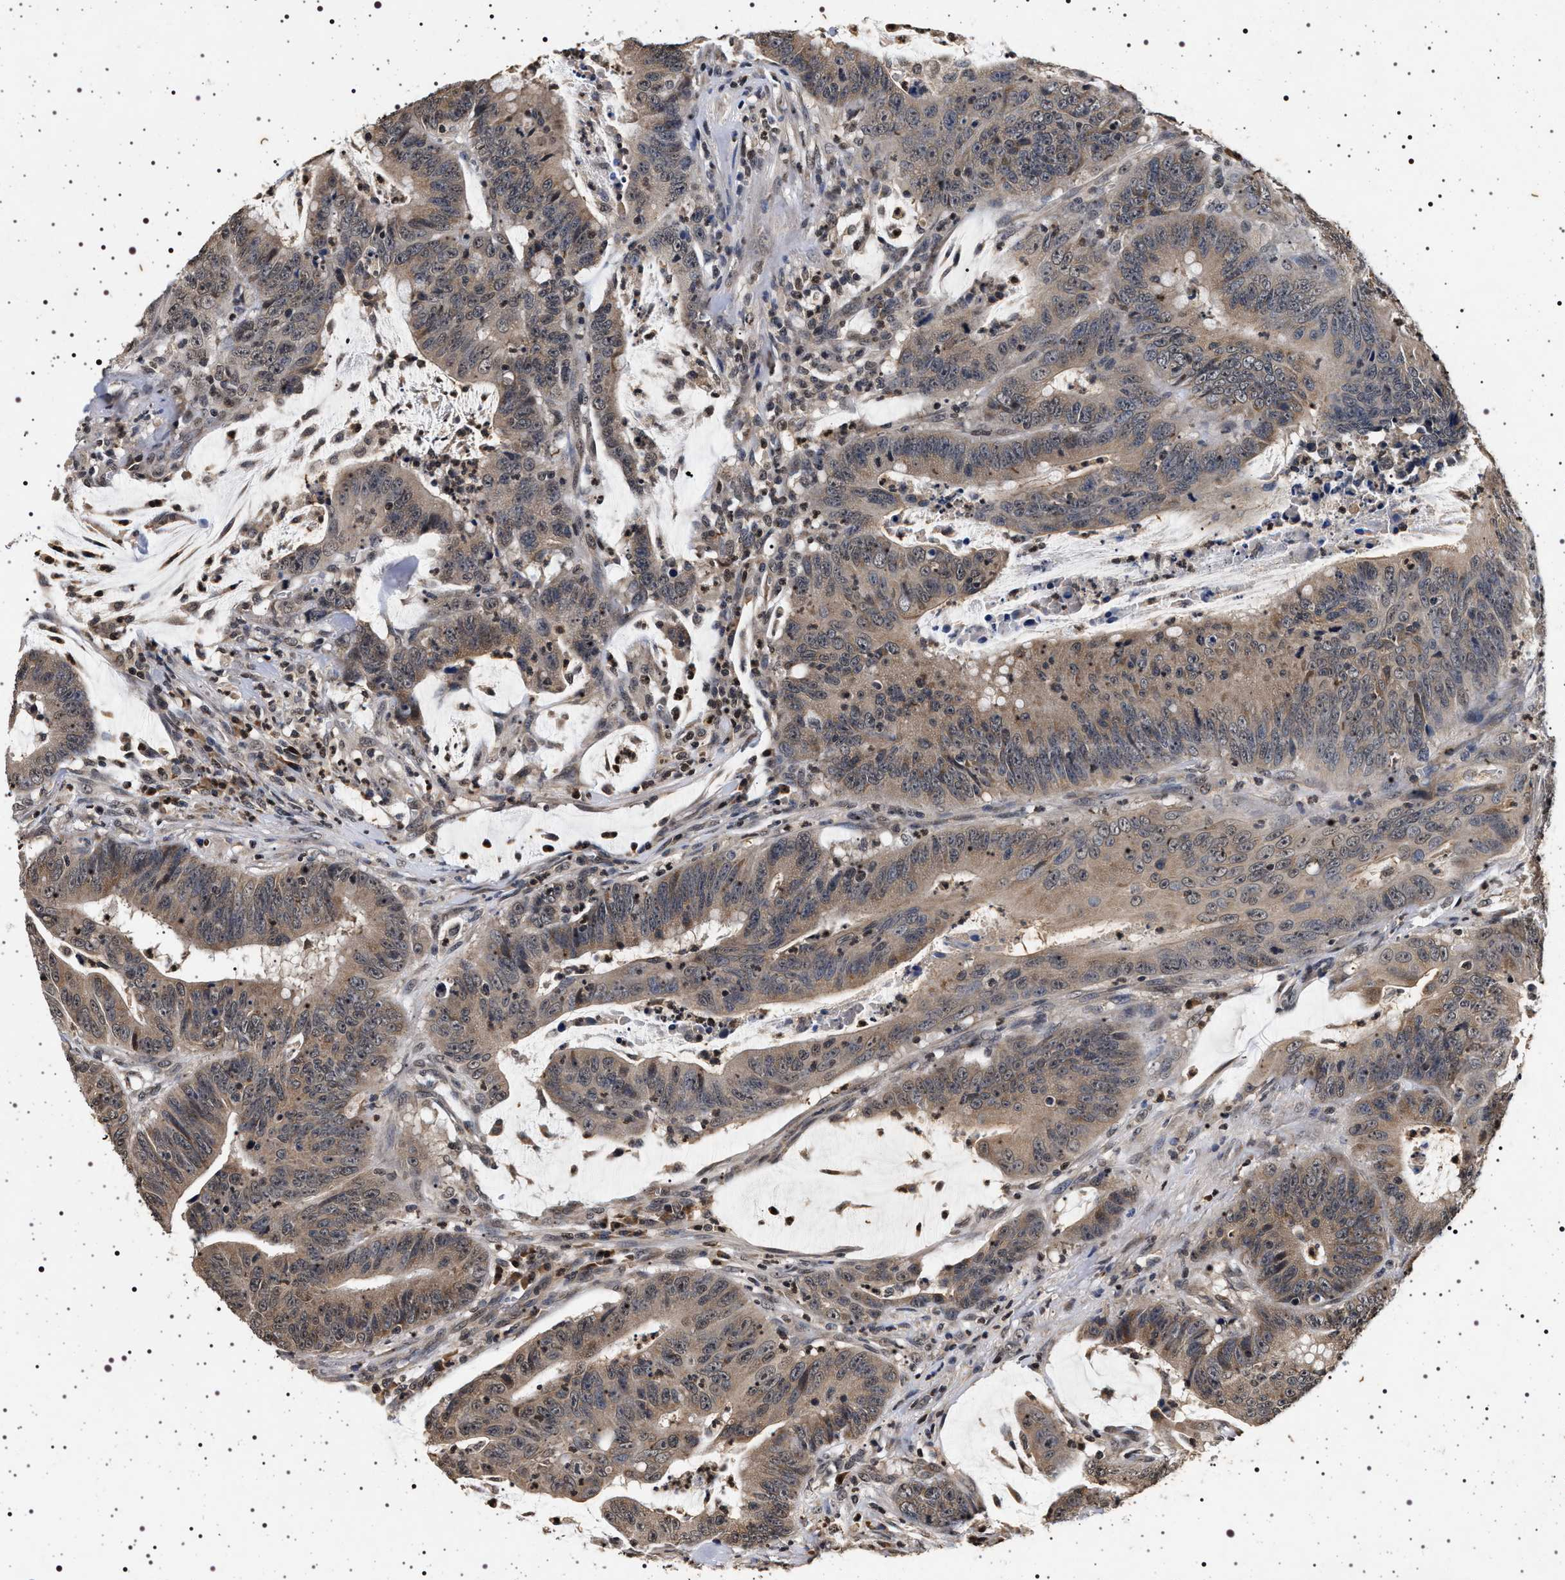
{"staining": {"intensity": "moderate", "quantity": ">75%", "location": "cytoplasmic/membranous"}, "tissue": "colorectal cancer", "cell_type": "Tumor cells", "image_type": "cancer", "snomed": [{"axis": "morphology", "description": "Adenocarcinoma, NOS"}, {"axis": "topography", "description": "Colon"}], "caption": "Immunohistochemistry (IHC) micrograph of human colorectal cancer stained for a protein (brown), which shows medium levels of moderate cytoplasmic/membranous expression in approximately >75% of tumor cells.", "gene": "CDKN1B", "patient": {"sex": "male", "age": 45}}